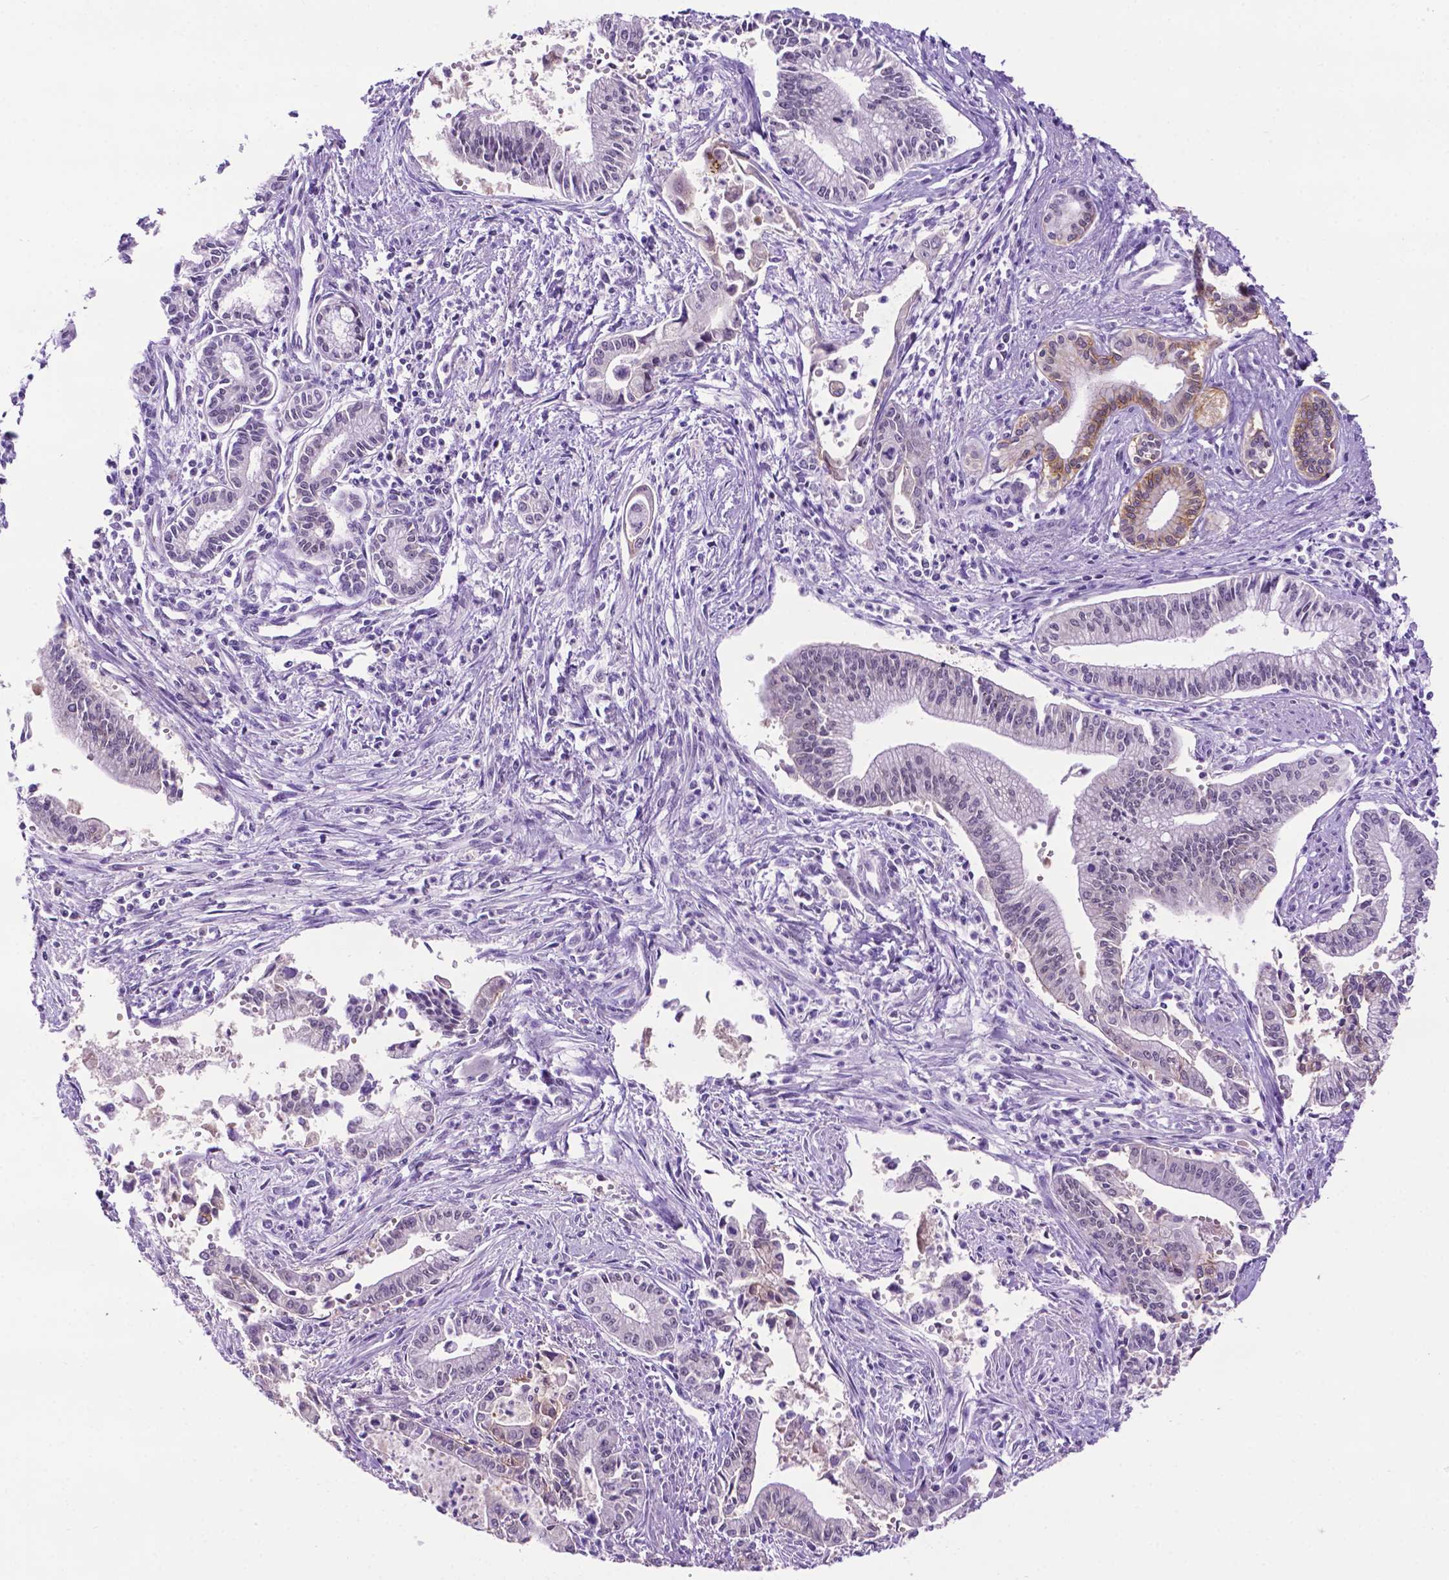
{"staining": {"intensity": "weak", "quantity": "<25%", "location": "cytoplasmic/membranous"}, "tissue": "pancreatic cancer", "cell_type": "Tumor cells", "image_type": "cancer", "snomed": [{"axis": "morphology", "description": "Adenocarcinoma, NOS"}, {"axis": "topography", "description": "Pancreas"}], "caption": "Immunohistochemical staining of human pancreatic cancer shows no significant positivity in tumor cells.", "gene": "TACSTD2", "patient": {"sex": "female", "age": 65}}